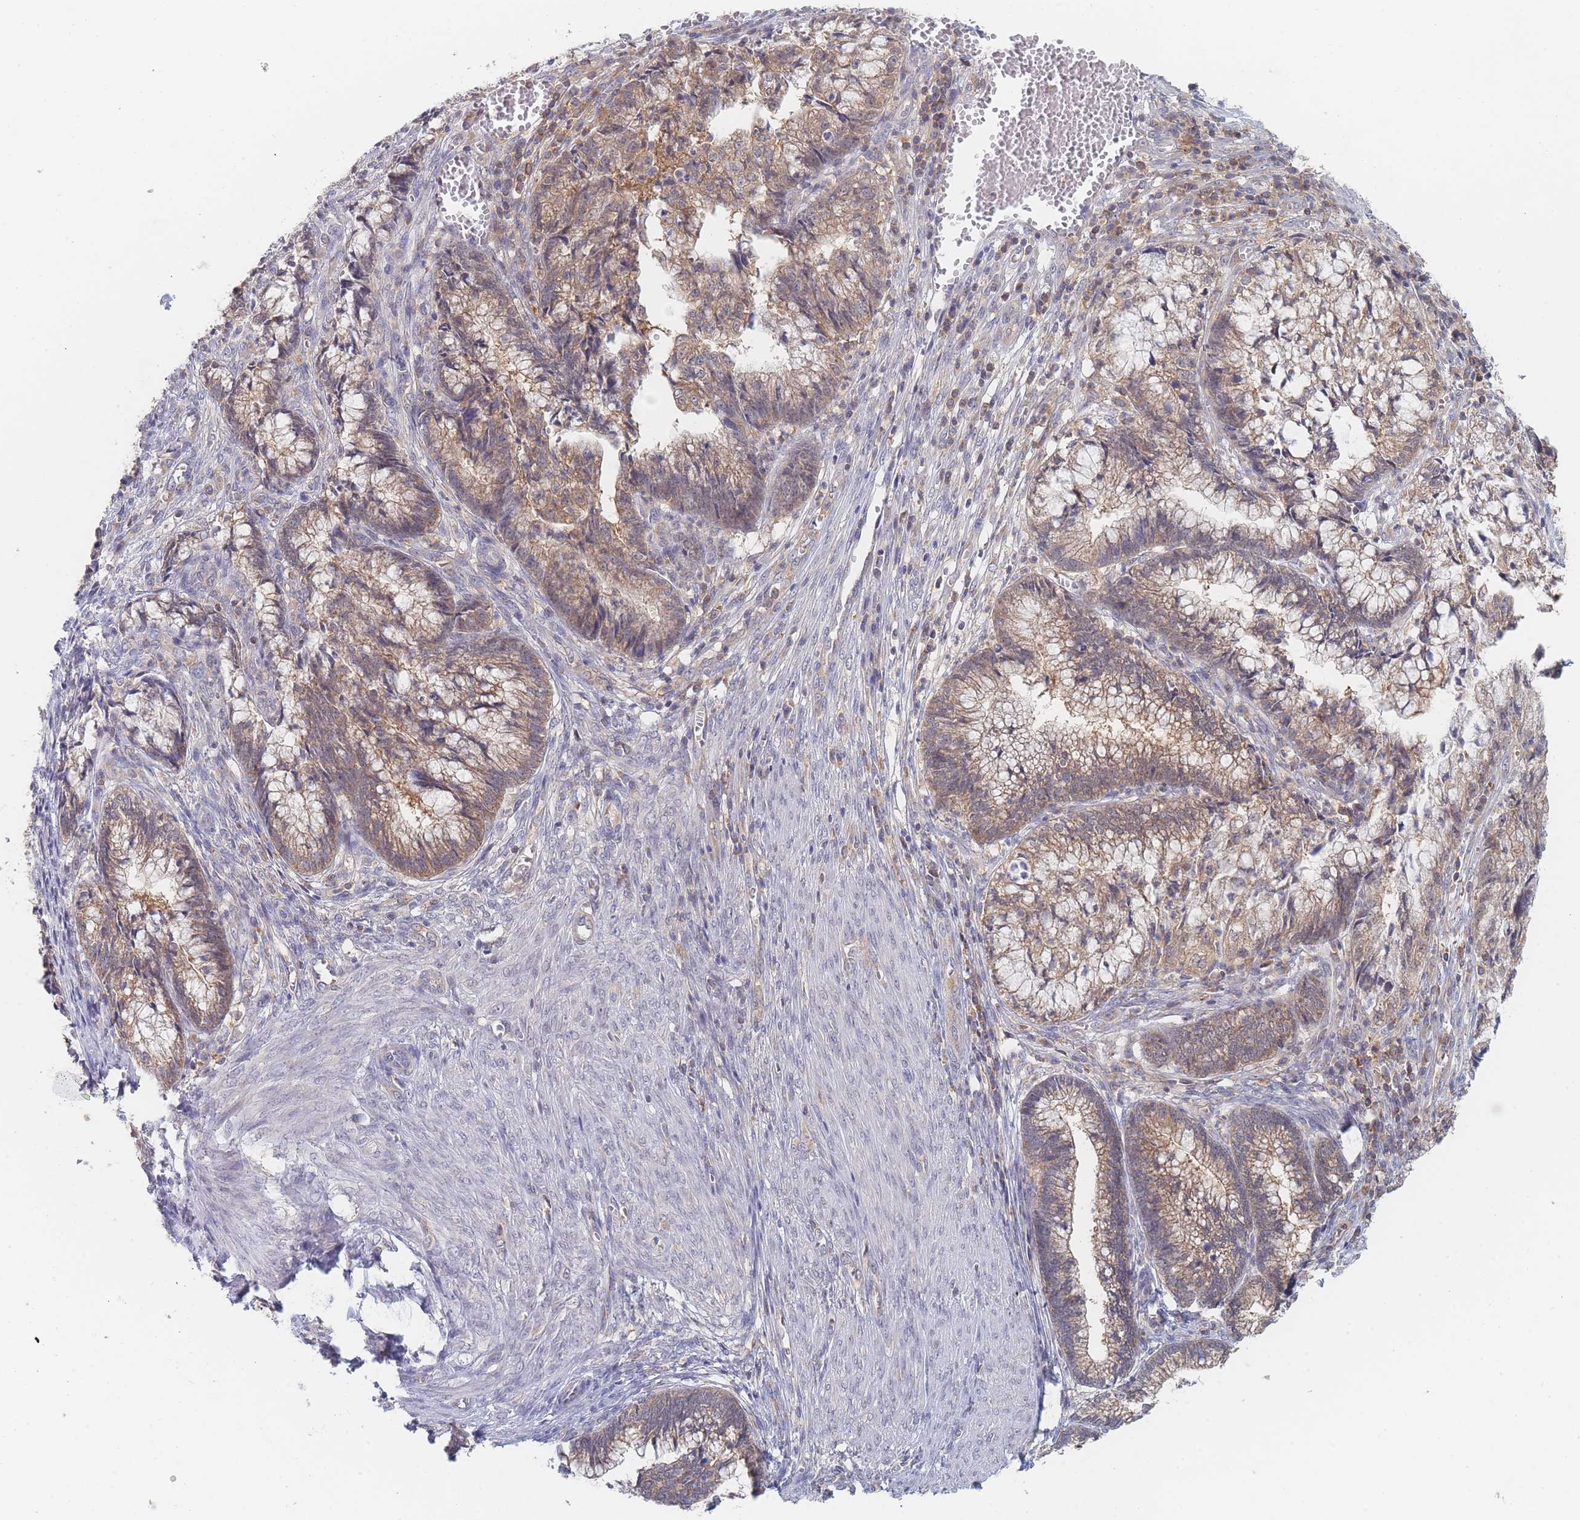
{"staining": {"intensity": "moderate", "quantity": ">75%", "location": "cytoplasmic/membranous"}, "tissue": "cervical cancer", "cell_type": "Tumor cells", "image_type": "cancer", "snomed": [{"axis": "morphology", "description": "Adenocarcinoma, NOS"}, {"axis": "topography", "description": "Cervix"}], "caption": "The immunohistochemical stain labels moderate cytoplasmic/membranous expression in tumor cells of cervical cancer tissue.", "gene": "PPP6C", "patient": {"sex": "female", "age": 44}}